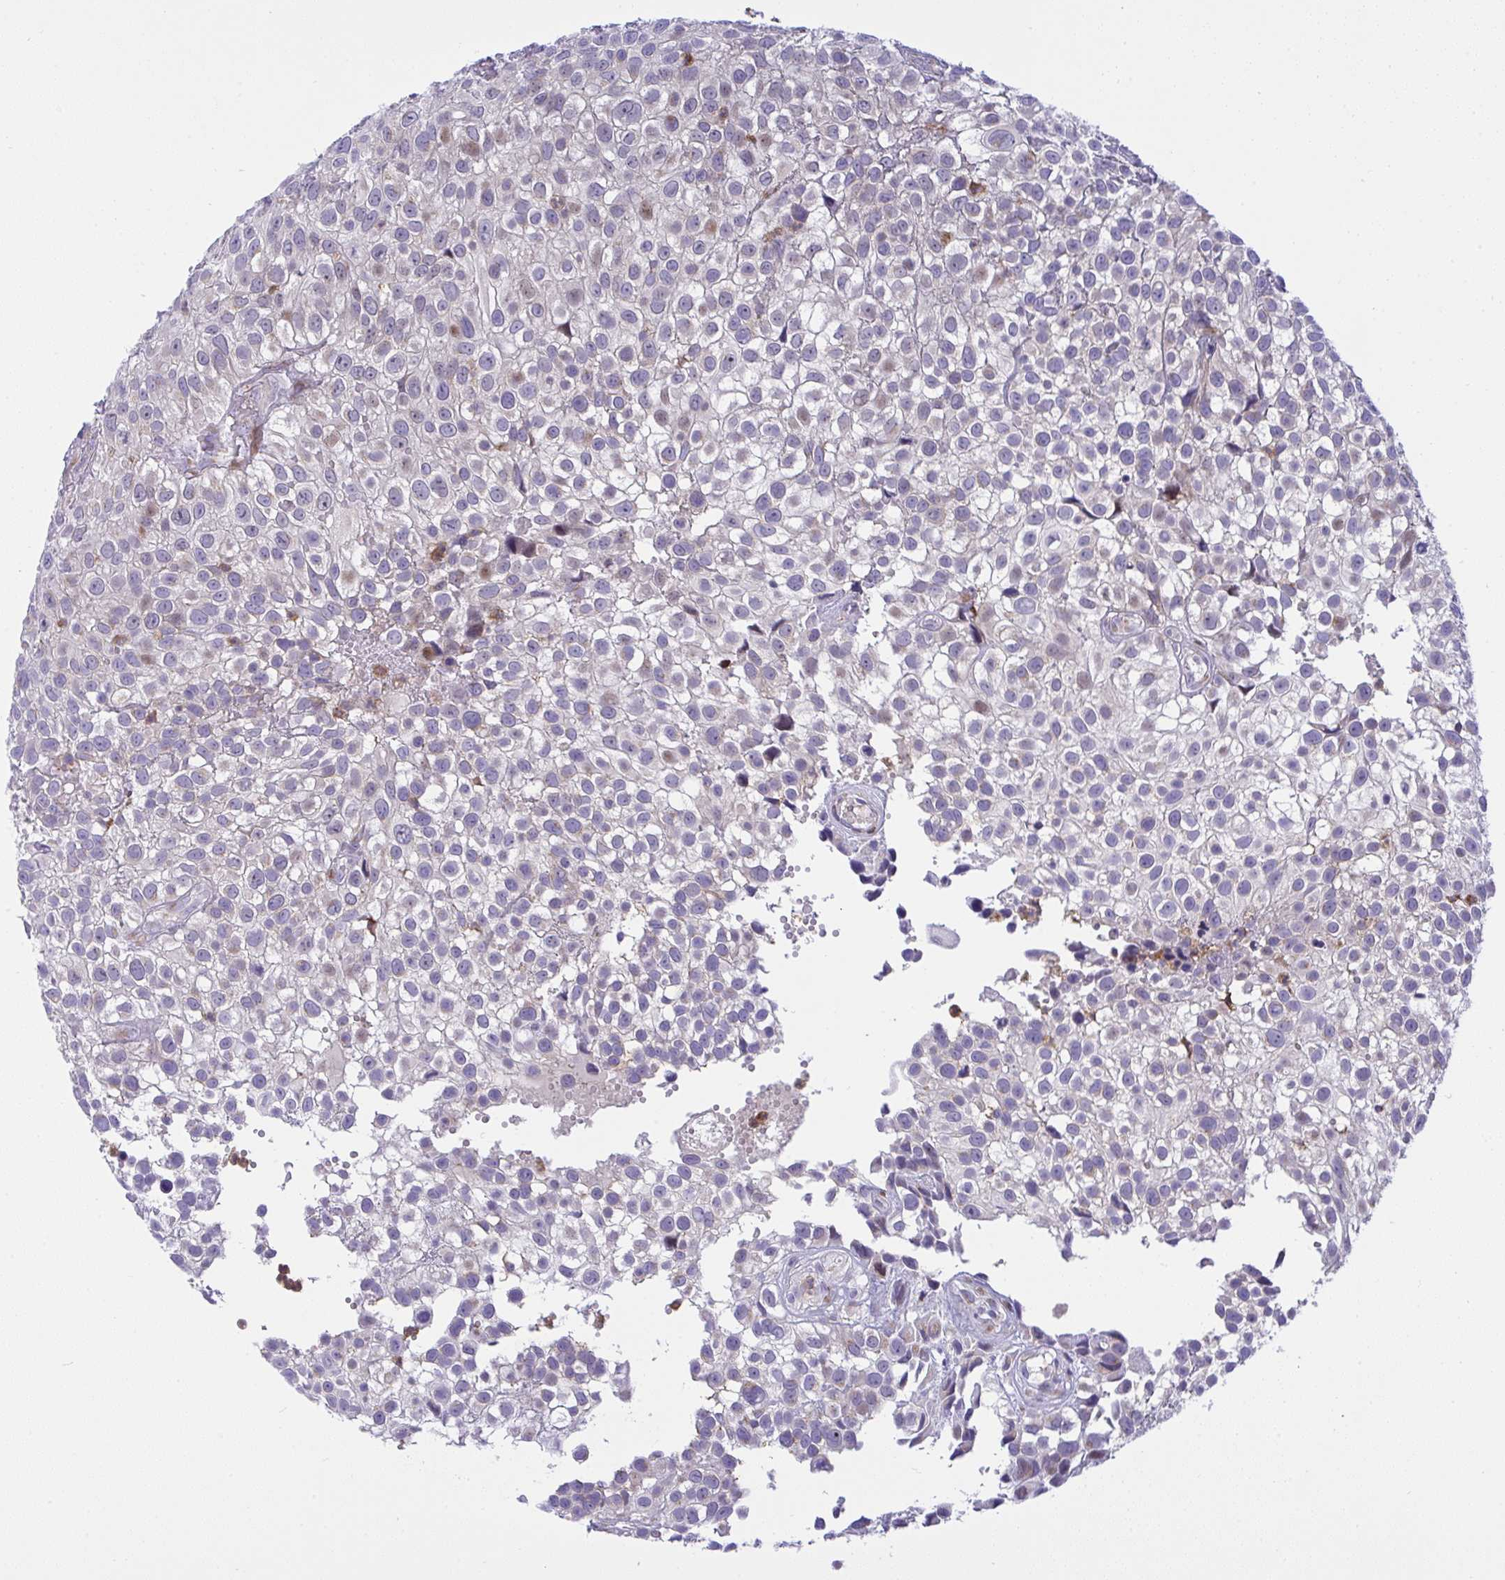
{"staining": {"intensity": "negative", "quantity": "none", "location": "none"}, "tissue": "urothelial cancer", "cell_type": "Tumor cells", "image_type": "cancer", "snomed": [{"axis": "morphology", "description": "Urothelial carcinoma, High grade"}, {"axis": "topography", "description": "Urinary bladder"}], "caption": "Tumor cells are negative for brown protein staining in urothelial carcinoma (high-grade).", "gene": "ZNF554", "patient": {"sex": "male", "age": 56}}